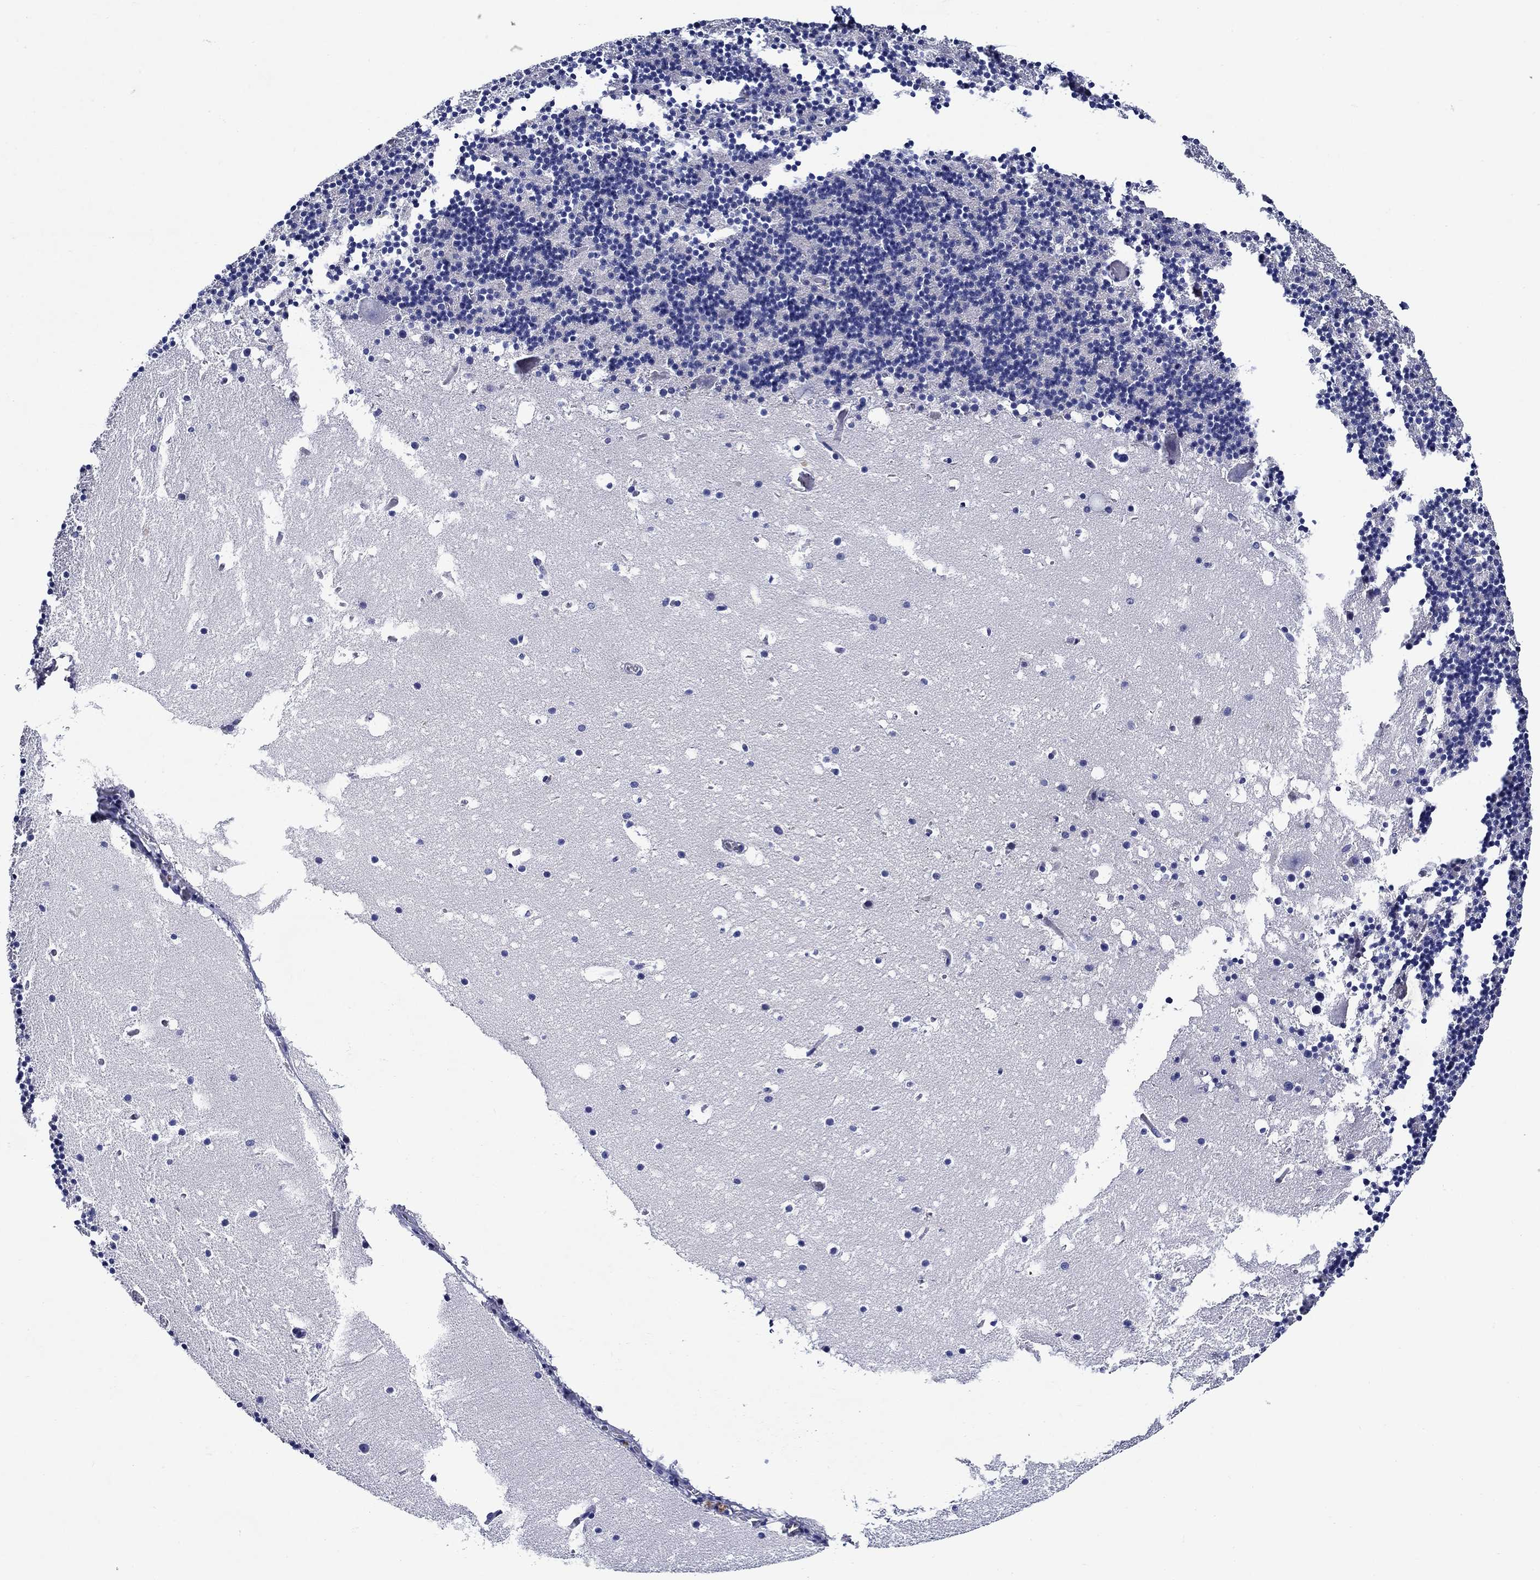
{"staining": {"intensity": "negative", "quantity": "none", "location": "none"}, "tissue": "cerebellum", "cell_type": "Cells in granular layer", "image_type": "normal", "snomed": [{"axis": "morphology", "description": "Normal tissue, NOS"}, {"axis": "topography", "description": "Cerebellum"}], "caption": "An immunohistochemistry (IHC) micrograph of unremarkable cerebellum is shown. There is no staining in cells in granular layer of cerebellum. Brightfield microscopy of immunohistochemistry stained with DAB (brown) and hematoxylin (blue), captured at high magnification.", "gene": "MC2R", "patient": {"sex": "male", "age": 37}}